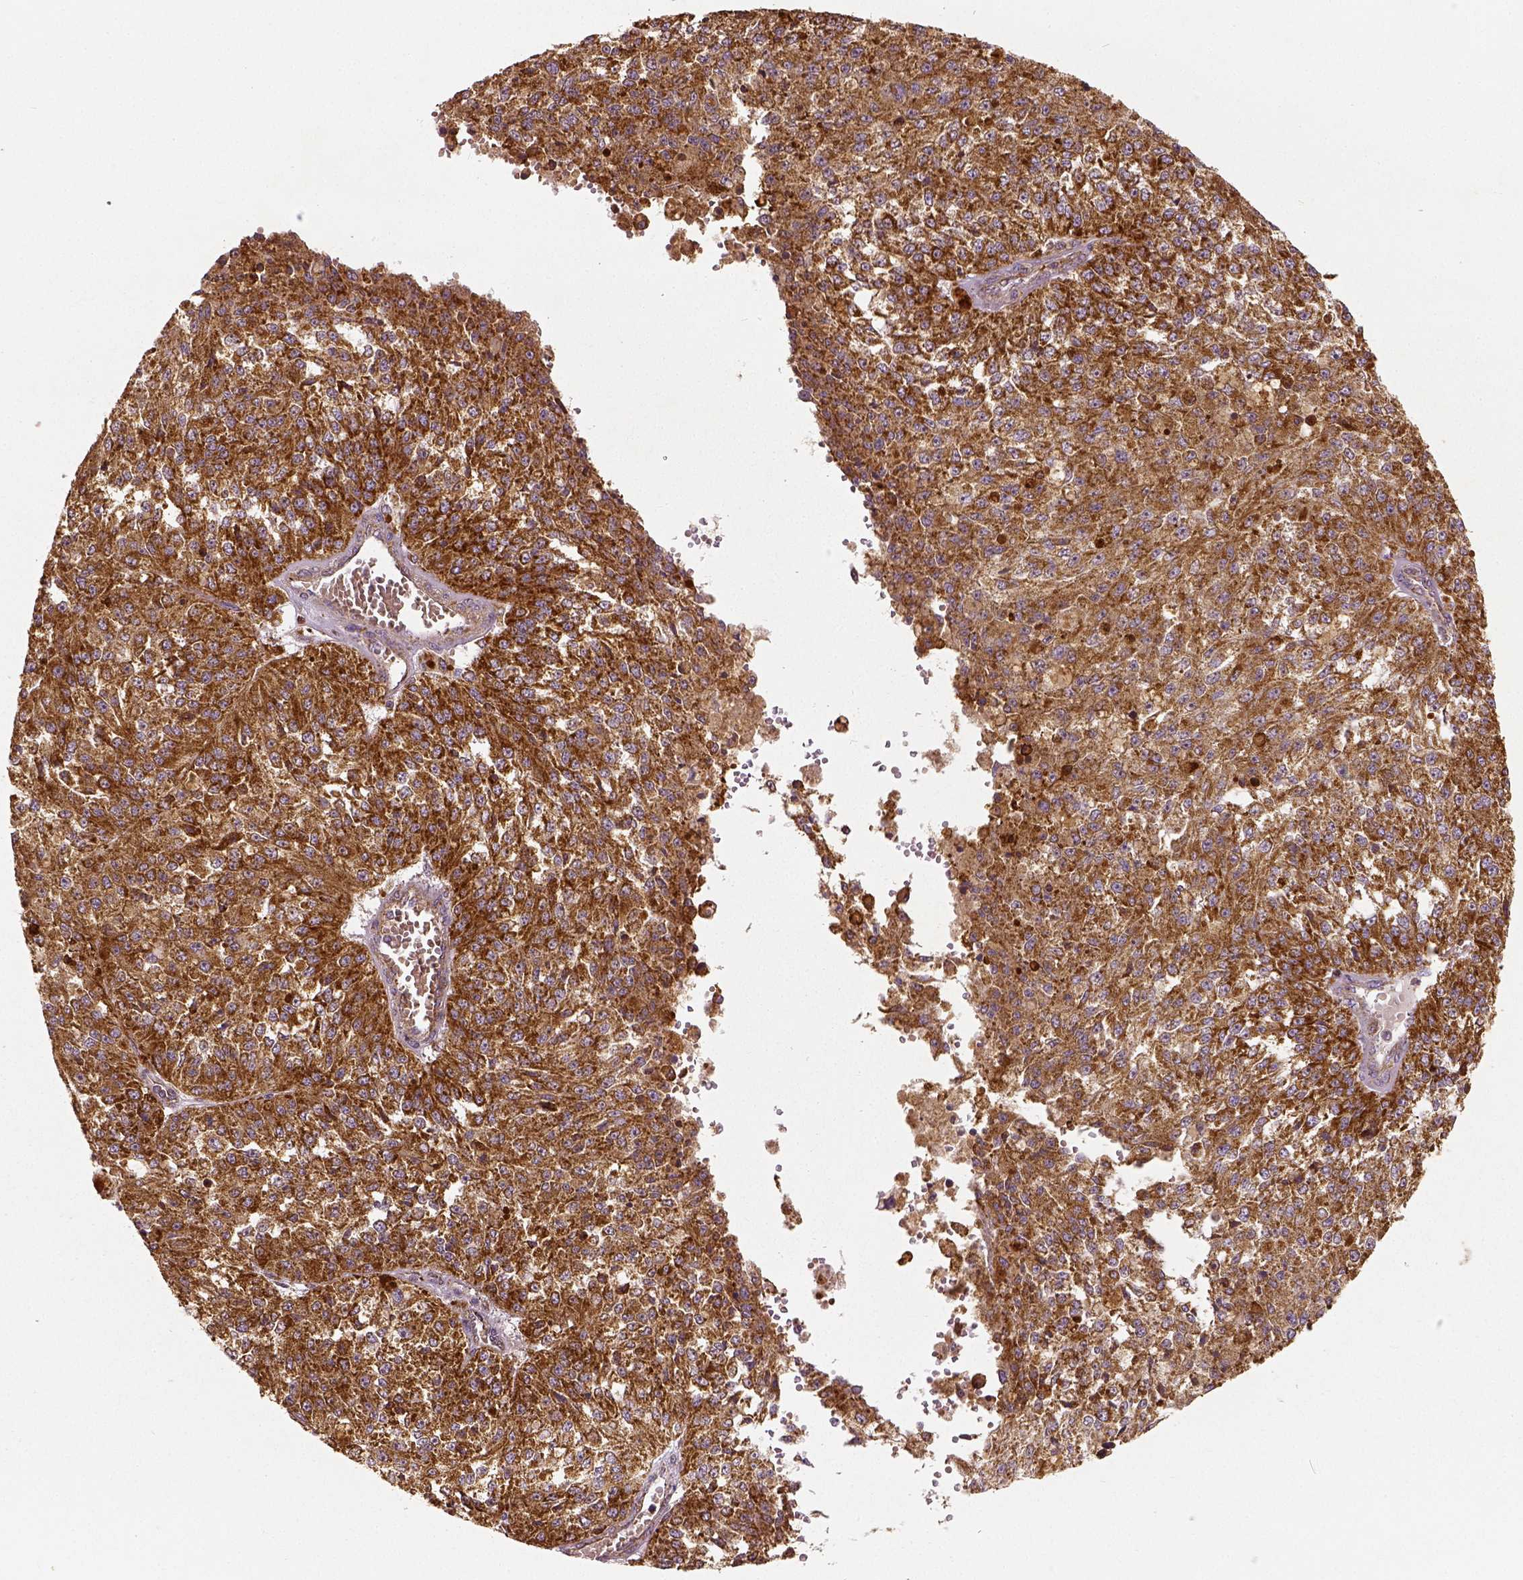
{"staining": {"intensity": "moderate", "quantity": ">75%", "location": "cytoplasmic/membranous"}, "tissue": "melanoma", "cell_type": "Tumor cells", "image_type": "cancer", "snomed": [{"axis": "morphology", "description": "Malignant melanoma, Metastatic site"}, {"axis": "topography", "description": "Lymph node"}], "caption": "This histopathology image reveals malignant melanoma (metastatic site) stained with immunohistochemistry to label a protein in brown. The cytoplasmic/membranous of tumor cells show moderate positivity for the protein. Nuclei are counter-stained blue.", "gene": "PGAM5", "patient": {"sex": "female", "age": 64}}